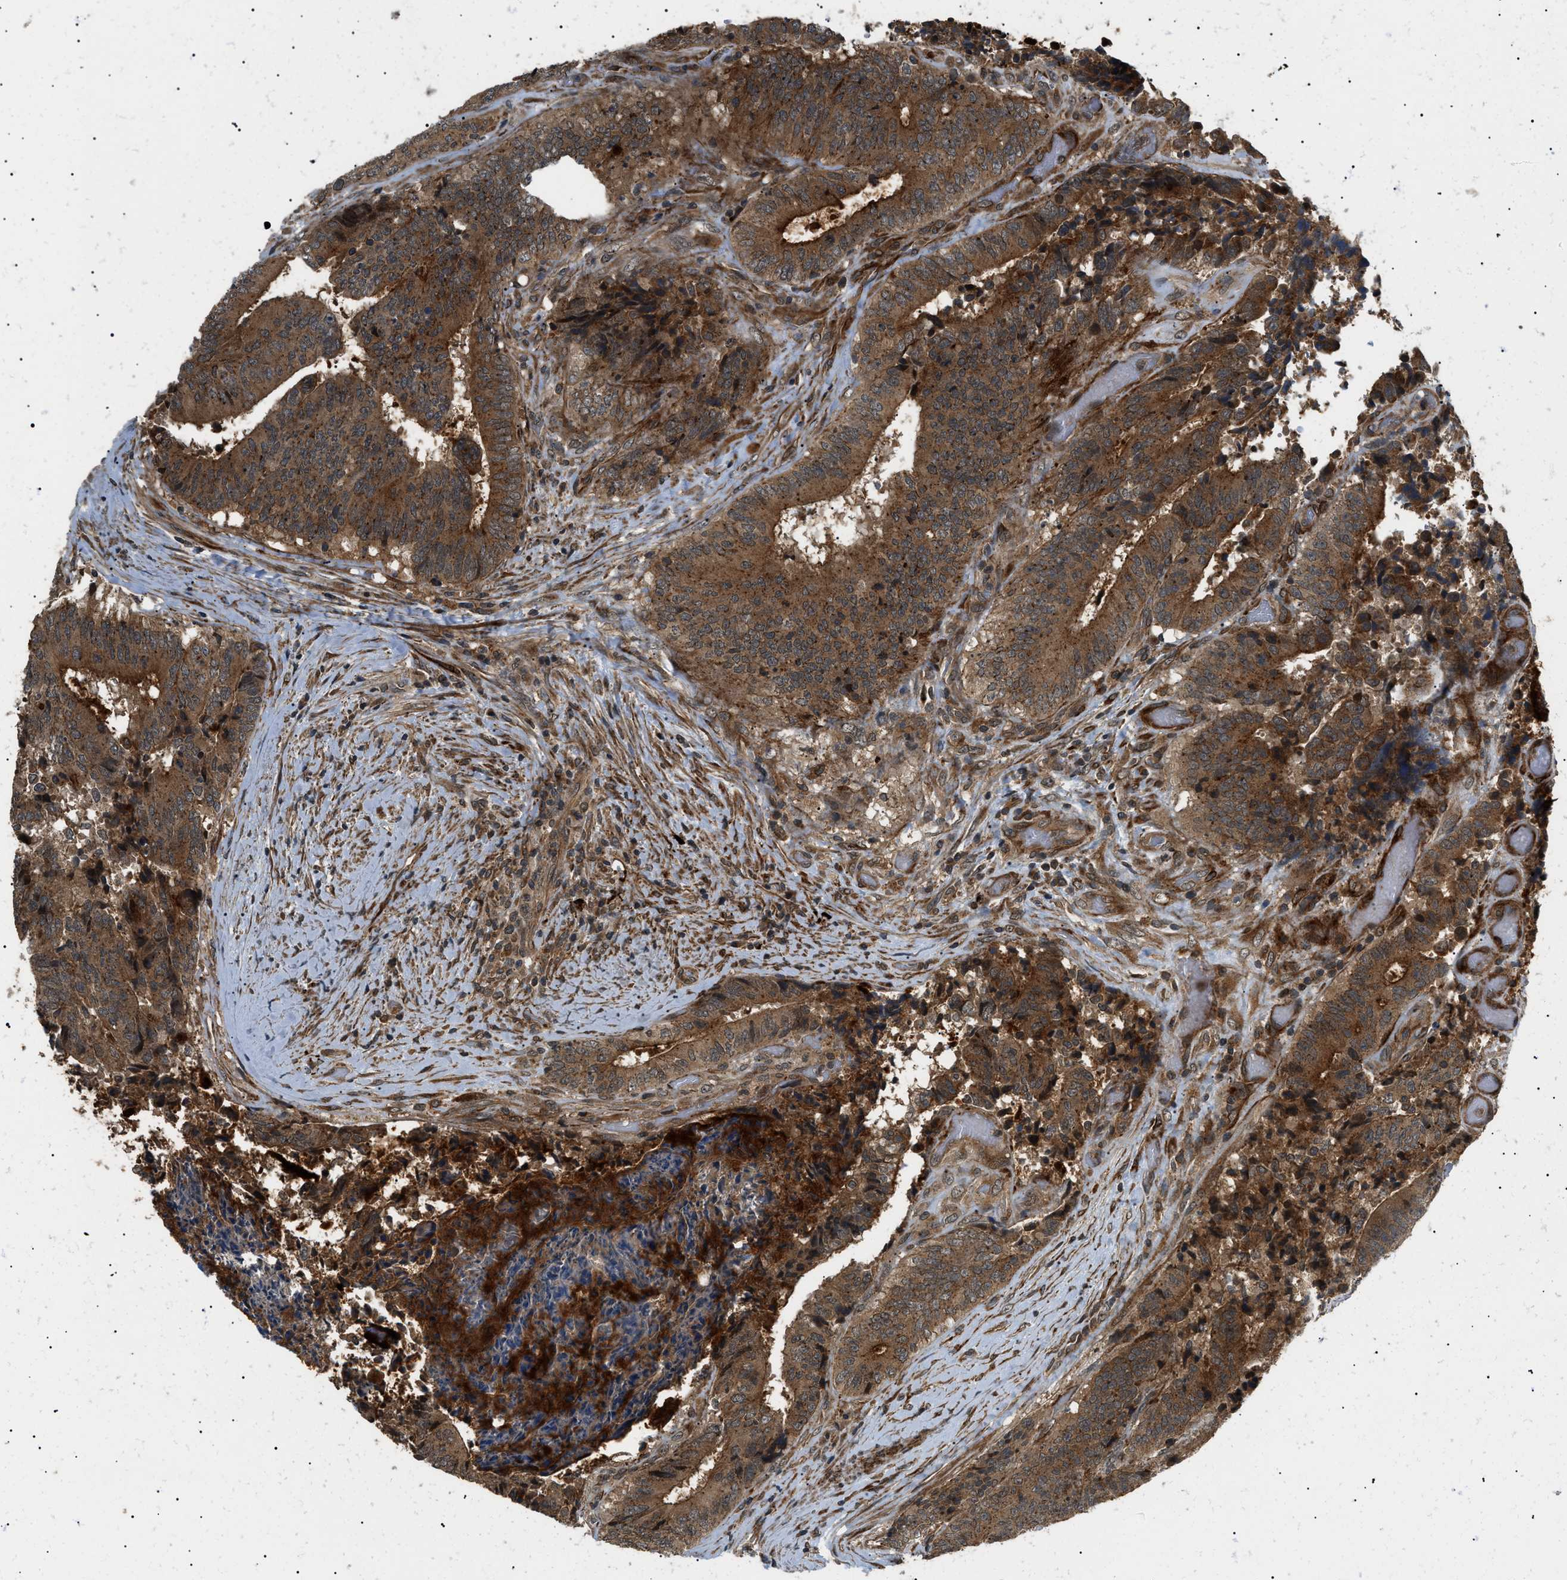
{"staining": {"intensity": "strong", "quantity": ">75%", "location": "cytoplasmic/membranous"}, "tissue": "colorectal cancer", "cell_type": "Tumor cells", "image_type": "cancer", "snomed": [{"axis": "morphology", "description": "Adenocarcinoma, NOS"}, {"axis": "topography", "description": "Rectum"}], "caption": "There is high levels of strong cytoplasmic/membranous staining in tumor cells of colorectal cancer (adenocarcinoma), as demonstrated by immunohistochemical staining (brown color).", "gene": "ATP6AP1", "patient": {"sex": "male", "age": 72}}